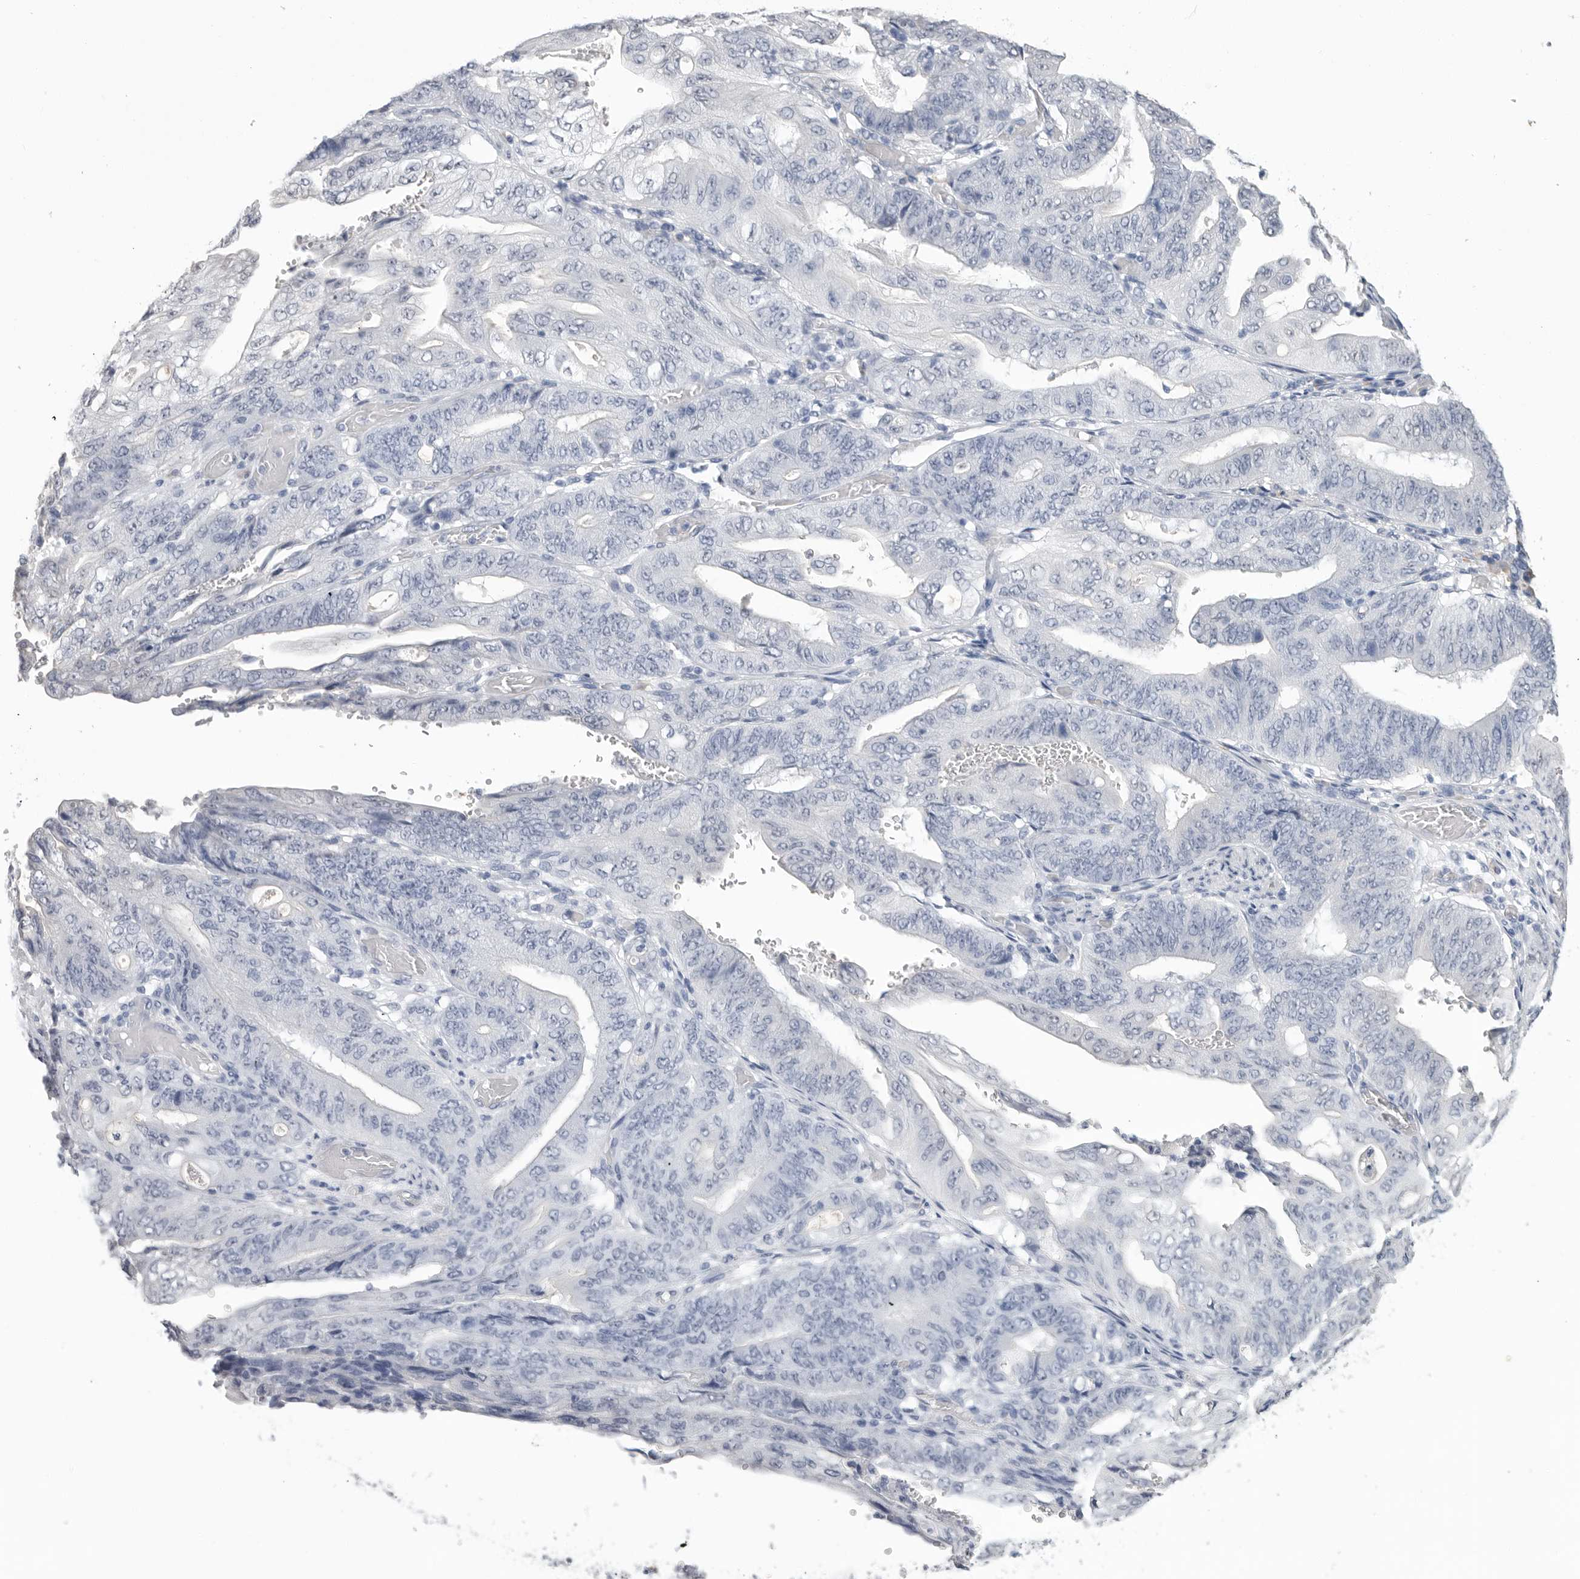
{"staining": {"intensity": "negative", "quantity": "none", "location": "none"}, "tissue": "stomach cancer", "cell_type": "Tumor cells", "image_type": "cancer", "snomed": [{"axis": "morphology", "description": "Adenocarcinoma, NOS"}, {"axis": "topography", "description": "Stomach"}], "caption": "DAB (3,3'-diaminobenzidine) immunohistochemical staining of human stomach cancer shows no significant expression in tumor cells. (DAB (3,3'-diaminobenzidine) IHC visualized using brightfield microscopy, high magnification).", "gene": "ARHGEF10", "patient": {"sex": "female", "age": 73}}